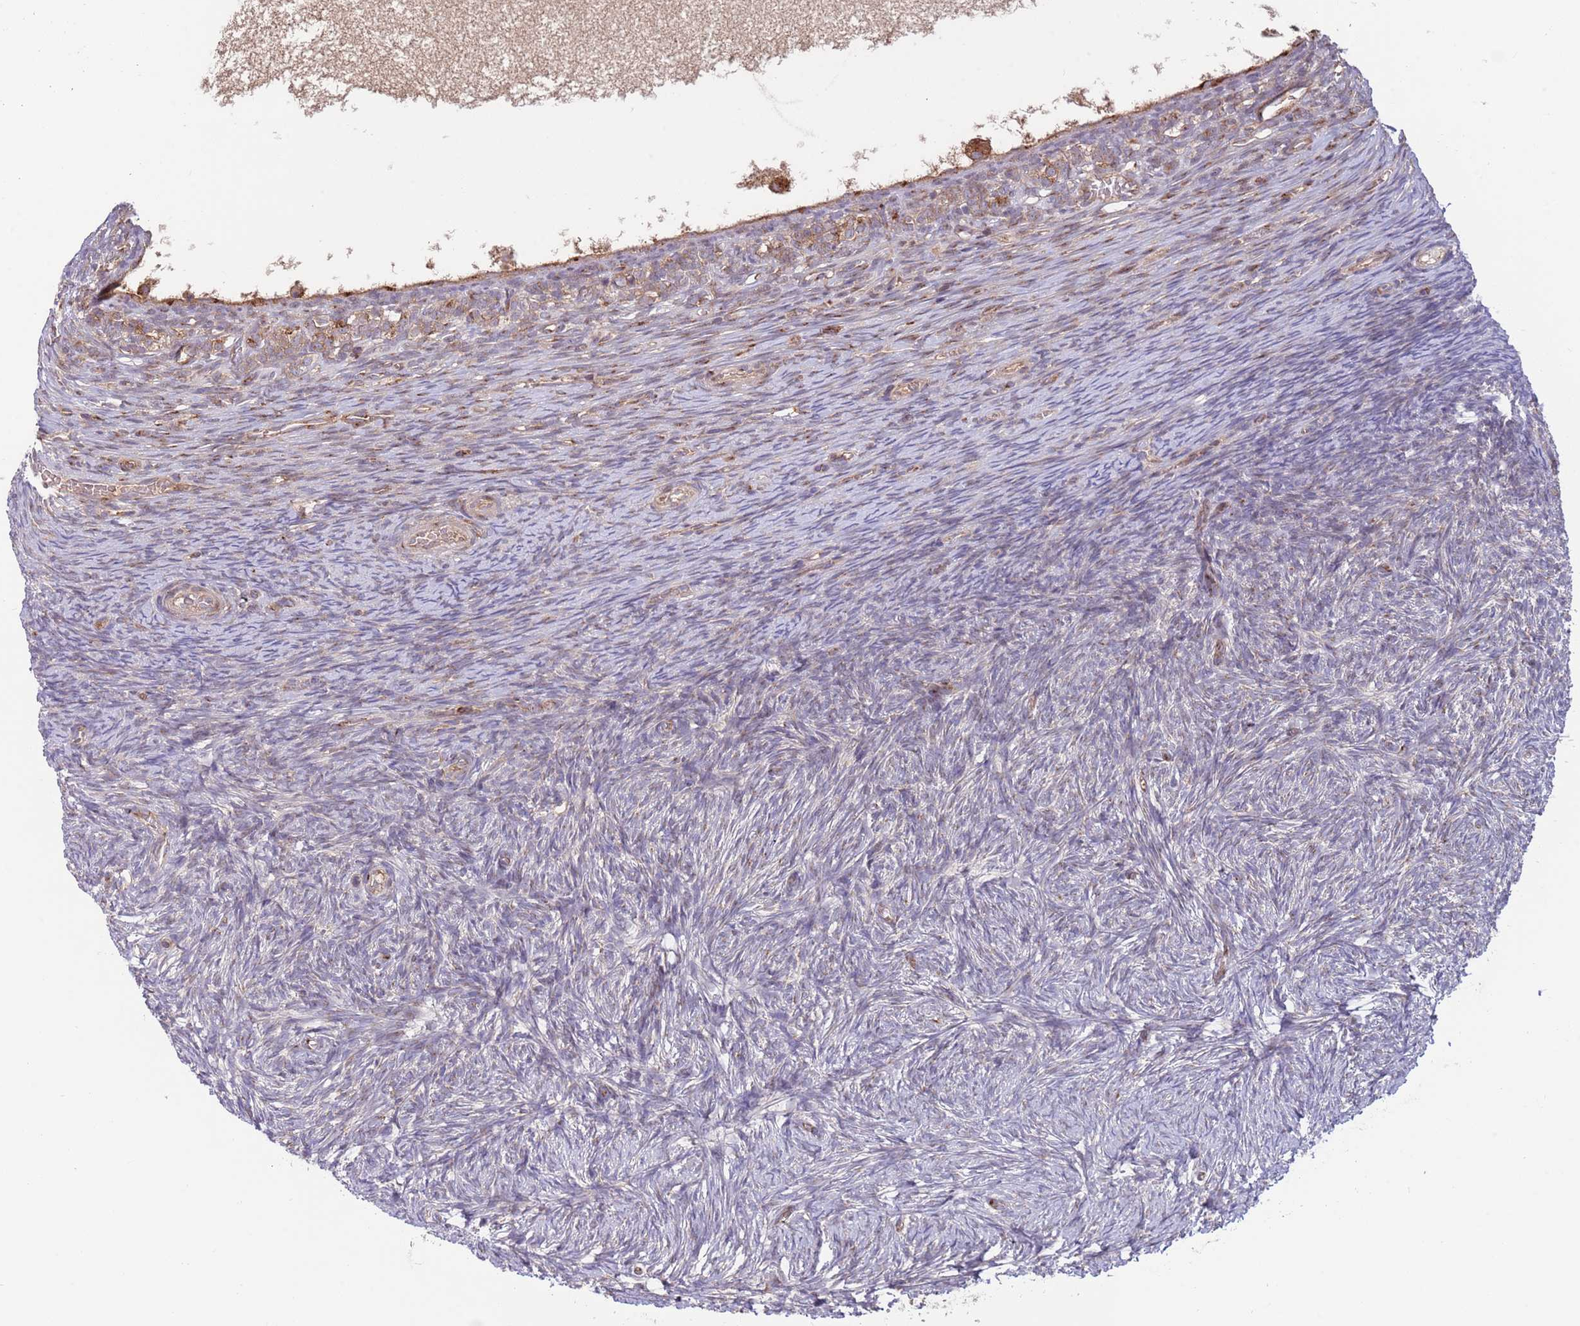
{"staining": {"intensity": "negative", "quantity": "none", "location": "none"}, "tissue": "ovary", "cell_type": "Ovarian stroma cells", "image_type": "normal", "snomed": [{"axis": "morphology", "description": "Normal tissue, NOS"}, {"axis": "topography", "description": "Ovary"}], "caption": "Immunohistochemical staining of unremarkable ovary reveals no significant expression in ovarian stroma cells. (DAB immunohistochemistry with hematoxylin counter stain).", "gene": "BTBD7", "patient": {"sex": "female", "age": 39}}